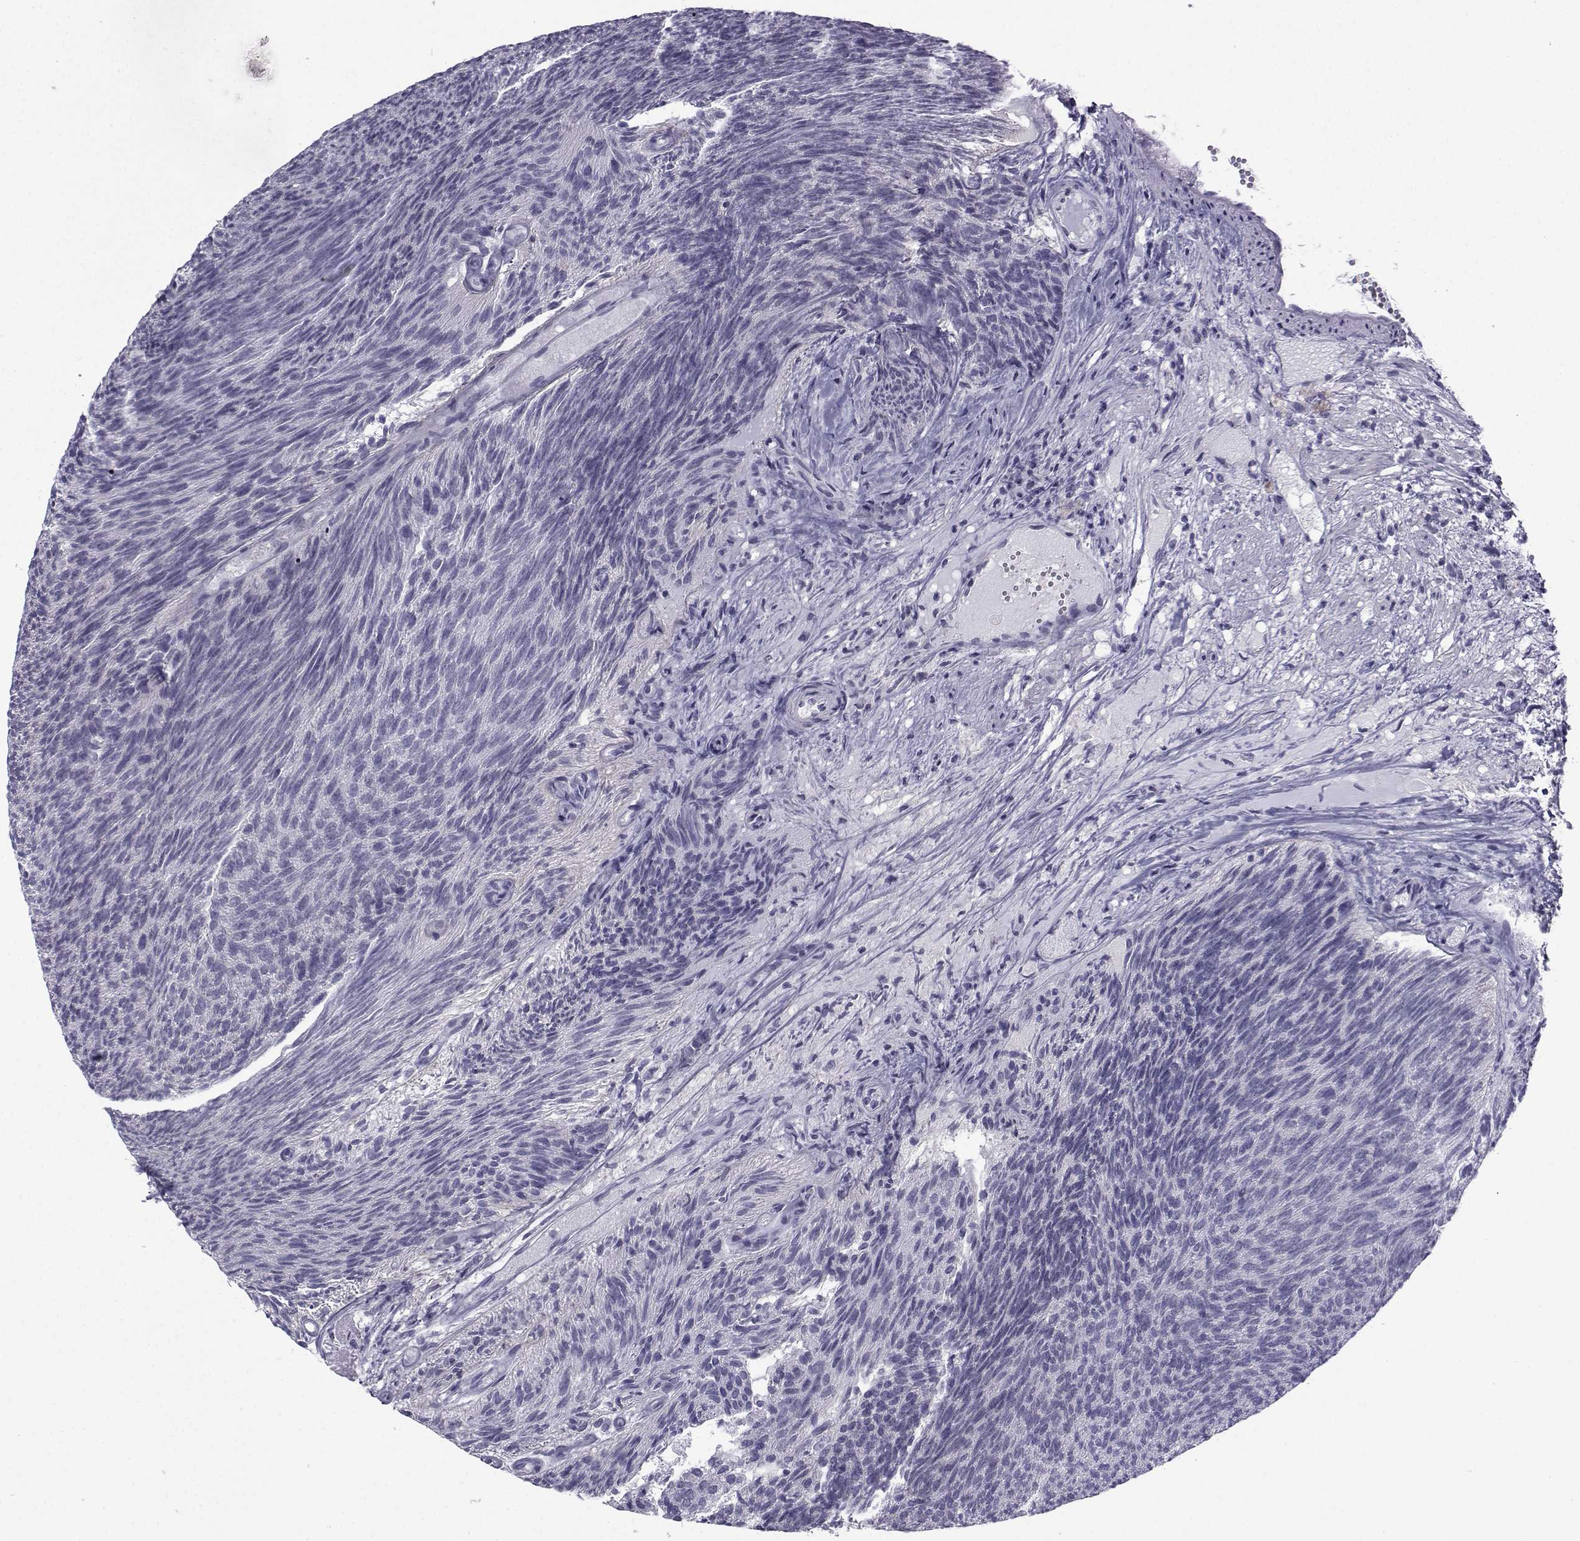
{"staining": {"intensity": "negative", "quantity": "none", "location": "none"}, "tissue": "urothelial cancer", "cell_type": "Tumor cells", "image_type": "cancer", "snomed": [{"axis": "morphology", "description": "Urothelial carcinoma, Low grade"}, {"axis": "topography", "description": "Urinary bladder"}], "caption": "Immunohistochemistry of urothelial cancer displays no positivity in tumor cells.", "gene": "SPANXD", "patient": {"sex": "male", "age": 77}}